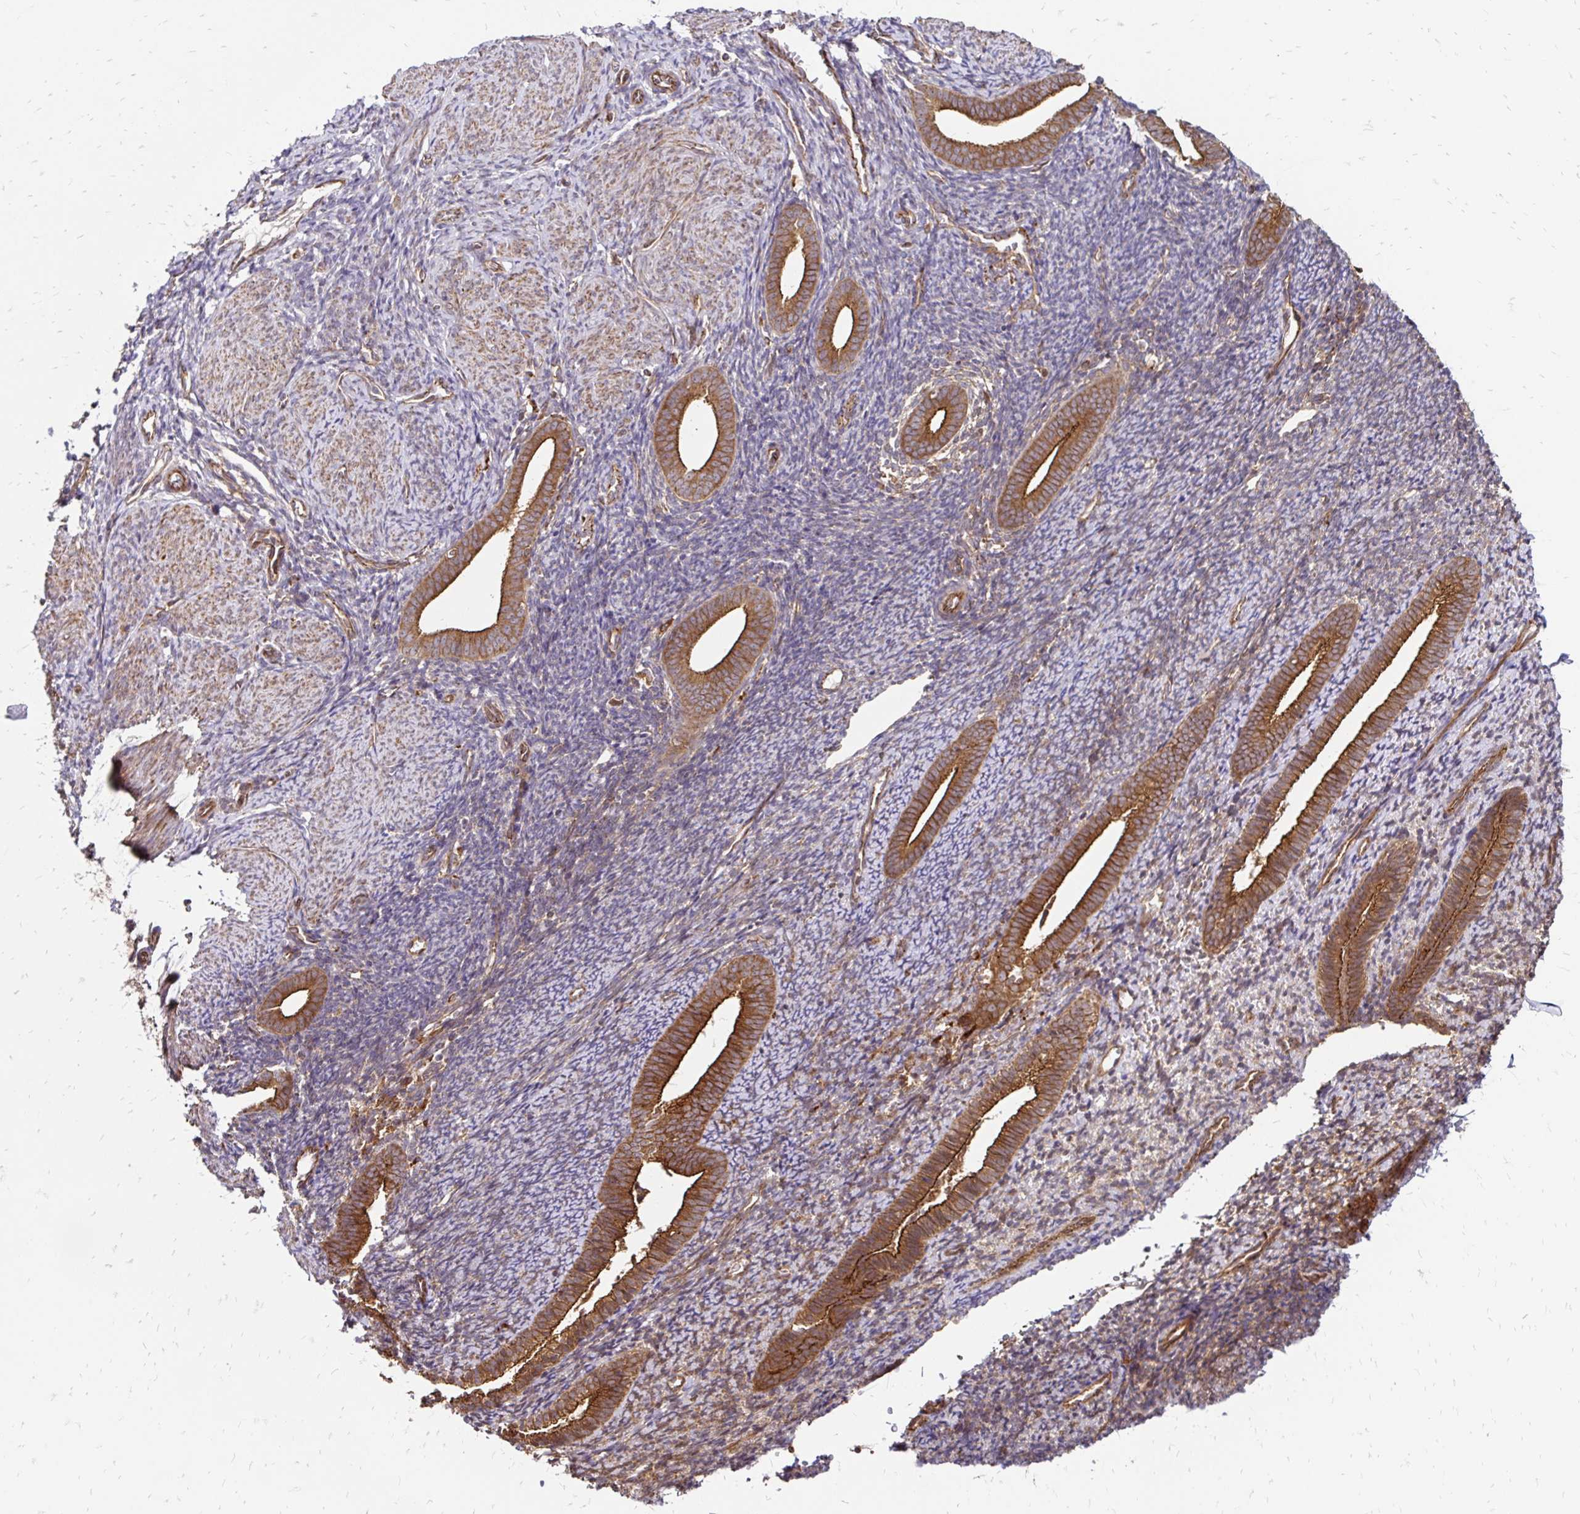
{"staining": {"intensity": "weak", "quantity": "25%-75%", "location": "cytoplasmic/membranous"}, "tissue": "endometrium", "cell_type": "Cells in endometrial stroma", "image_type": "normal", "snomed": [{"axis": "morphology", "description": "Normal tissue, NOS"}, {"axis": "topography", "description": "Endometrium"}], "caption": "Immunohistochemical staining of normal endometrium reveals weak cytoplasmic/membranous protein staining in approximately 25%-75% of cells in endometrial stroma.", "gene": "ZW10", "patient": {"sex": "female", "age": 39}}